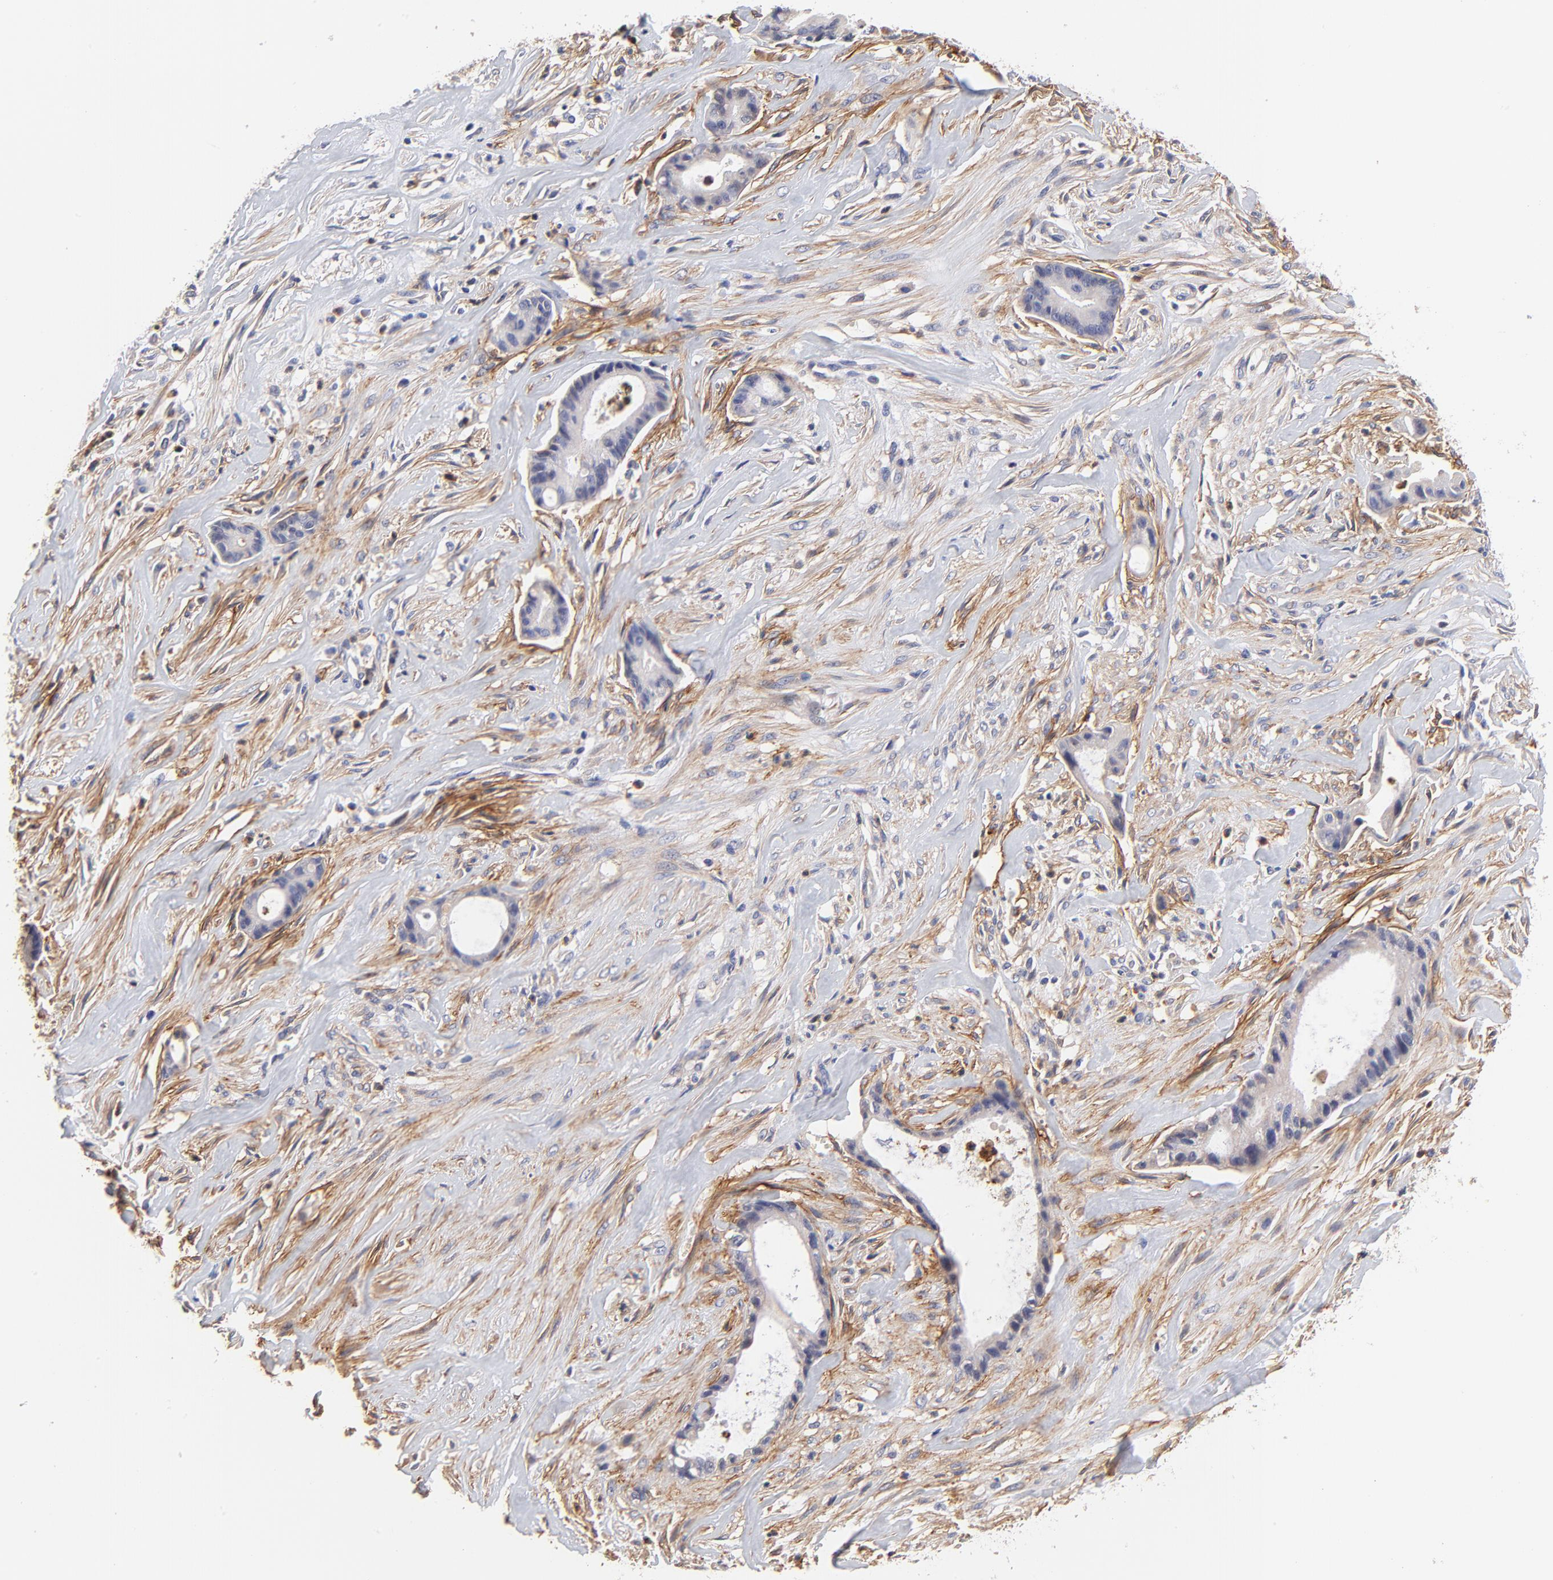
{"staining": {"intensity": "negative", "quantity": "none", "location": "none"}, "tissue": "liver cancer", "cell_type": "Tumor cells", "image_type": "cancer", "snomed": [{"axis": "morphology", "description": "Cholangiocarcinoma"}, {"axis": "topography", "description": "Liver"}], "caption": "IHC micrograph of liver cancer stained for a protein (brown), which displays no staining in tumor cells.", "gene": "PTK7", "patient": {"sex": "female", "age": 55}}